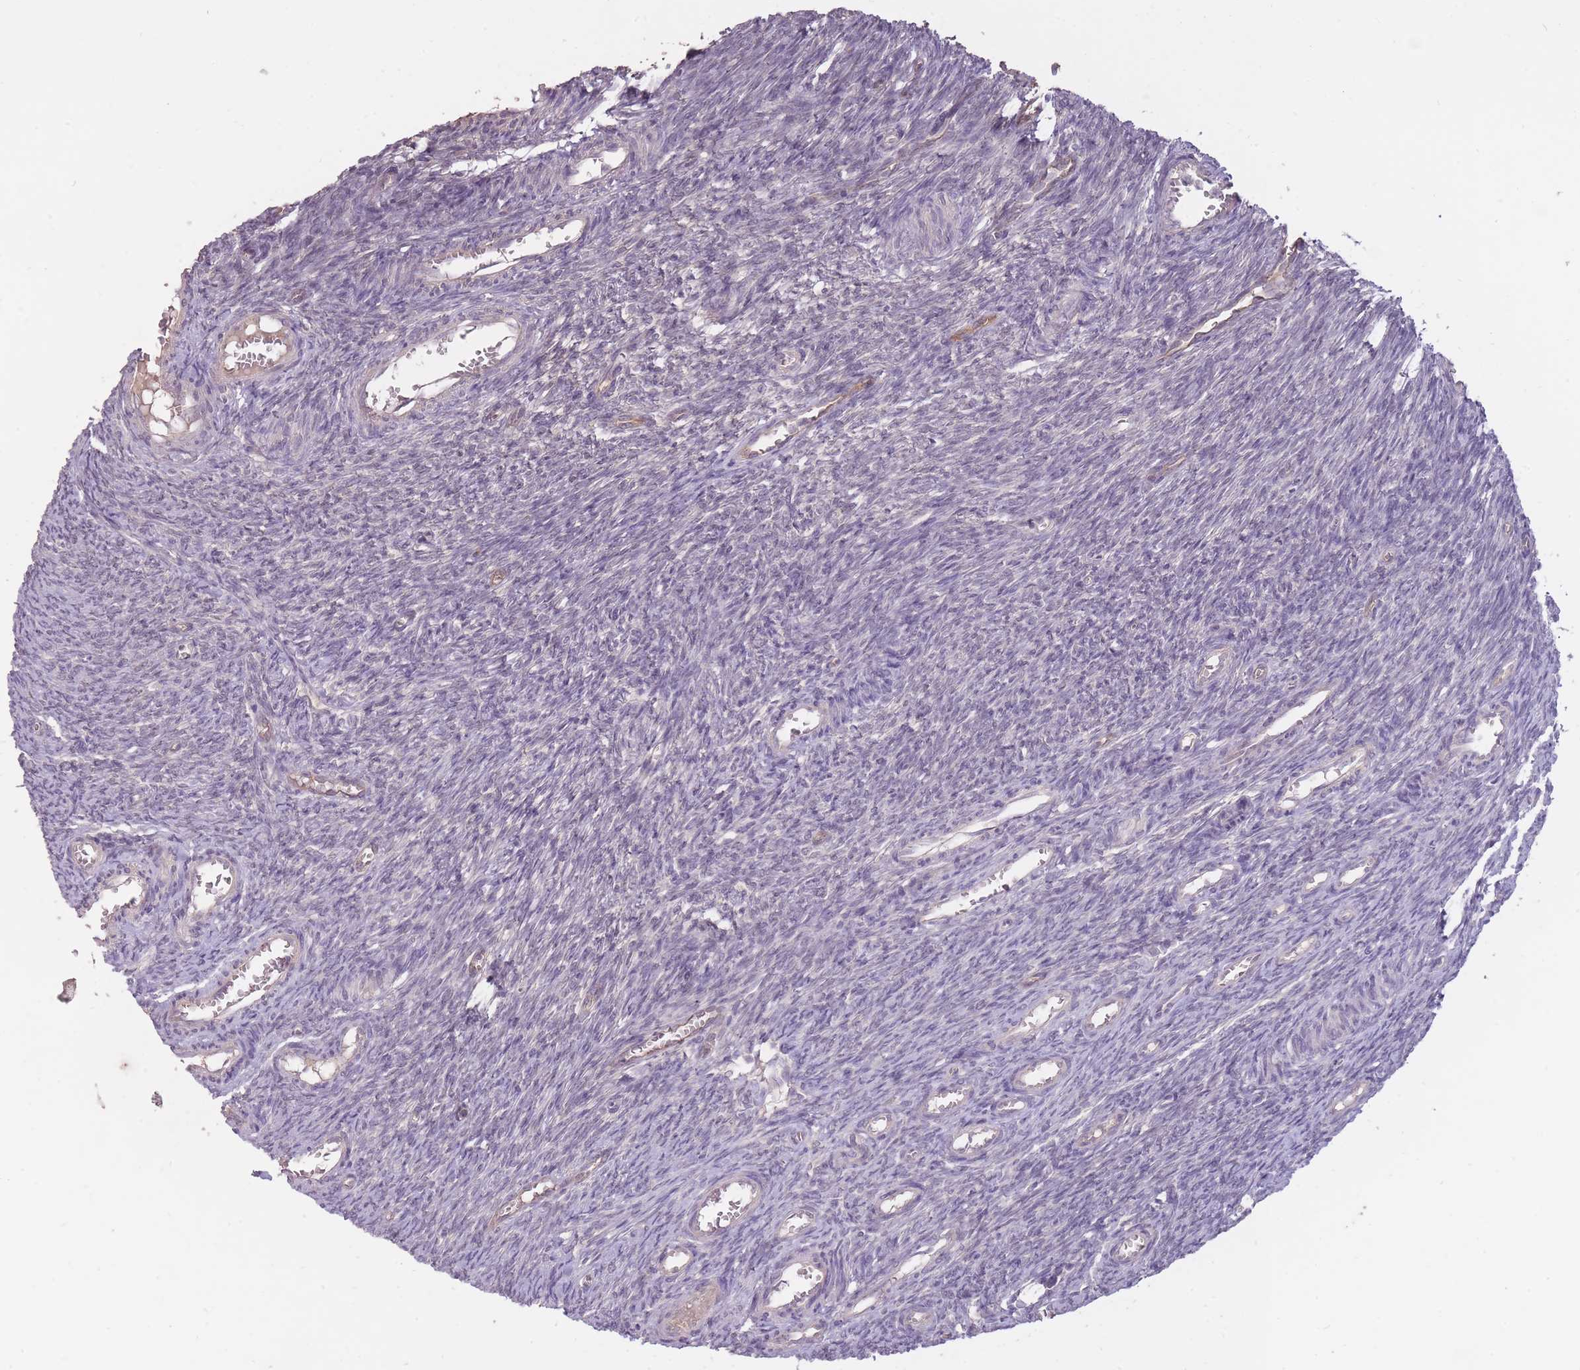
{"staining": {"intensity": "negative", "quantity": "none", "location": "none"}, "tissue": "ovary", "cell_type": "Ovarian stroma cells", "image_type": "normal", "snomed": [{"axis": "morphology", "description": "Normal tissue, NOS"}, {"axis": "topography", "description": "Ovary"}], "caption": "Immunohistochemistry (IHC) photomicrograph of normal ovary stained for a protein (brown), which demonstrates no positivity in ovarian stroma cells.", "gene": "LRATD2", "patient": {"sex": "female", "age": 44}}